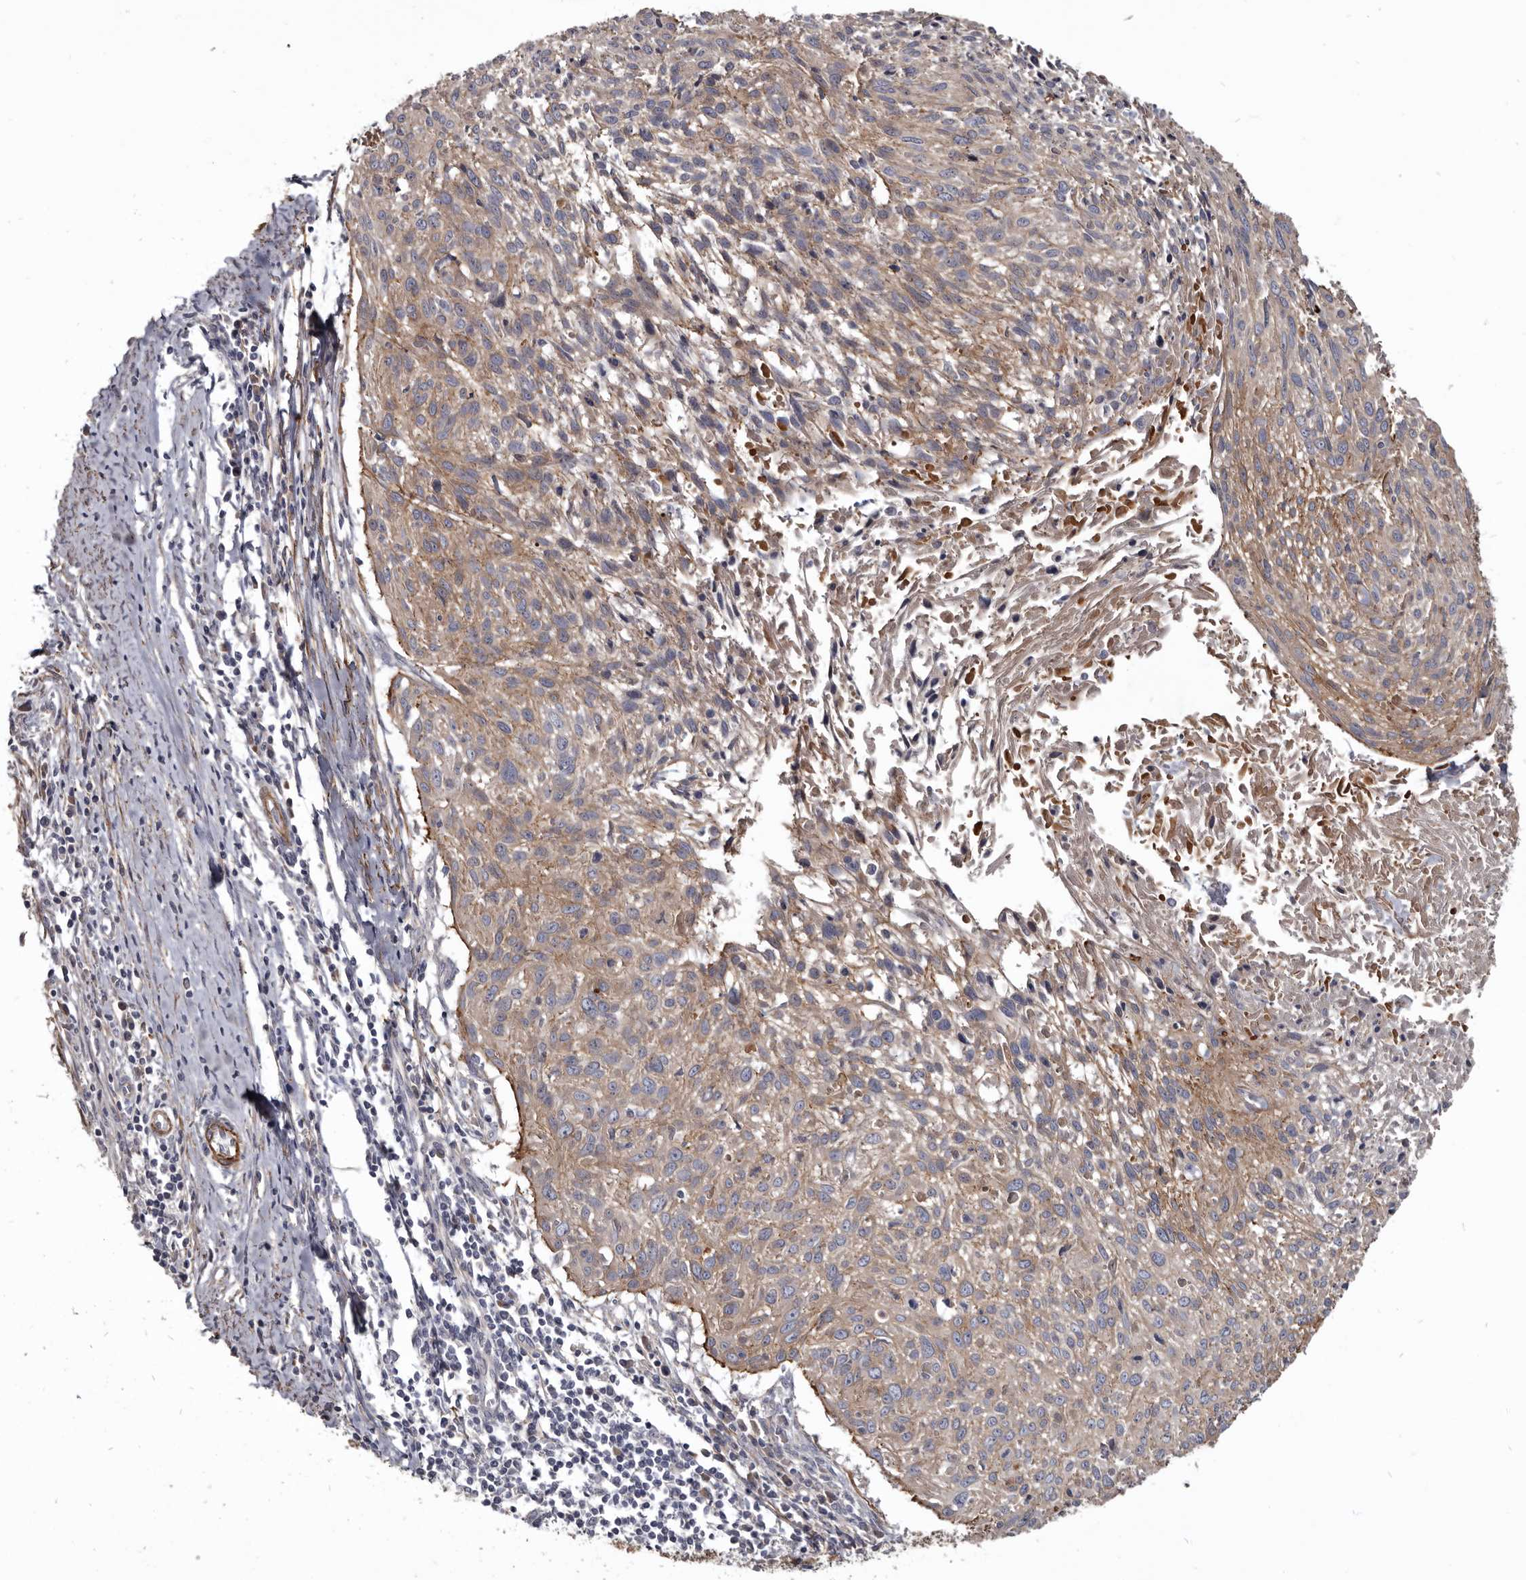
{"staining": {"intensity": "moderate", "quantity": "25%-75%", "location": "cytoplasmic/membranous"}, "tissue": "cervical cancer", "cell_type": "Tumor cells", "image_type": "cancer", "snomed": [{"axis": "morphology", "description": "Squamous cell carcinoma, NOS"}, {"axis": "topography", "description": "Cervix"}], "caption": "Immunohistochemical staining of human cervical cancer (squamous cell carcinoma) demonstrates moderate cytoplasmic/membranous protein expression in about 25%-75% of tumor cells. (IHC, brightfield microscopy, high magnification).", "gene": "CGN", "patient": {"sex": "female", "age": 51}}